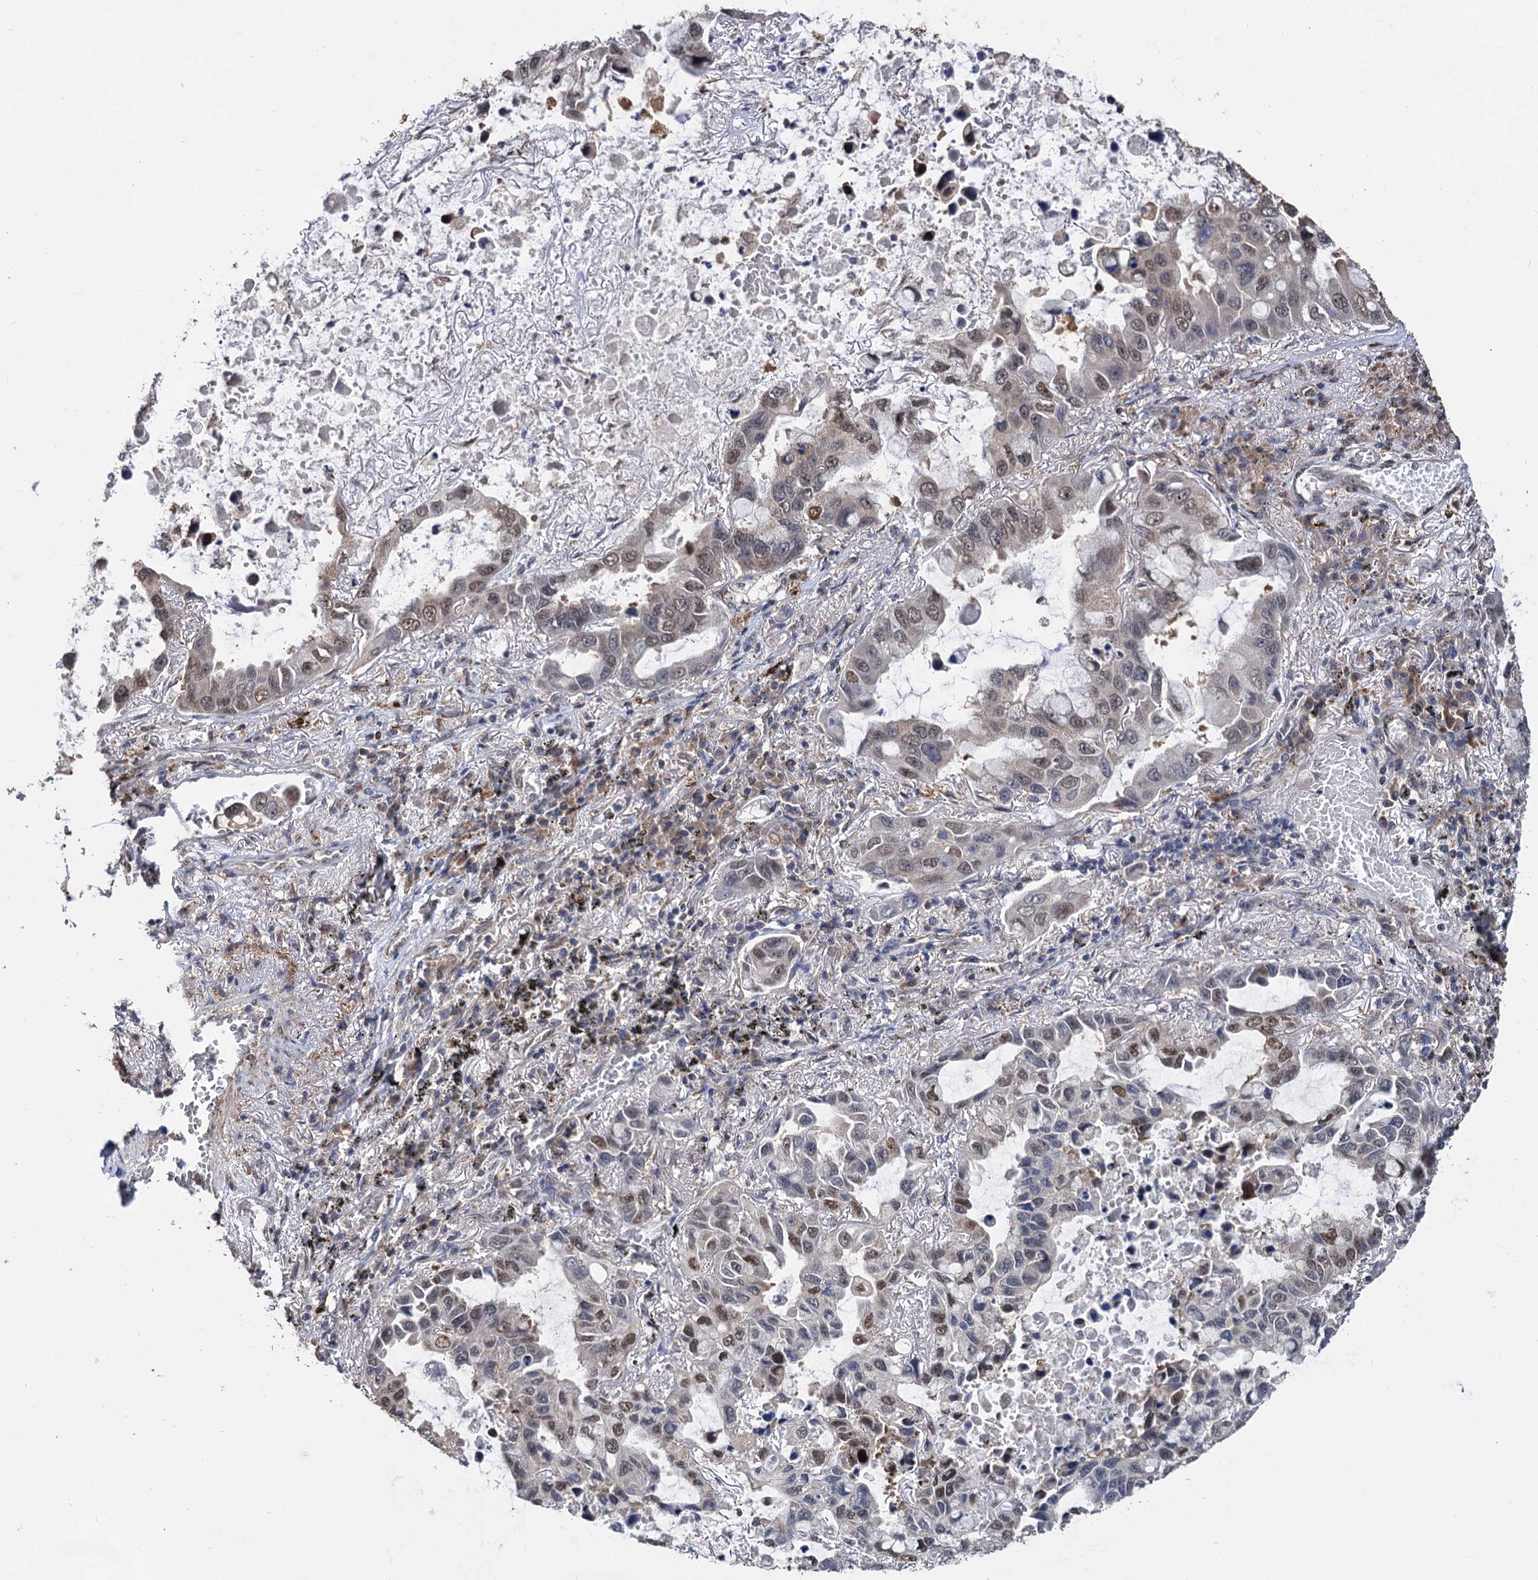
{"staining": {"intensity": "moderate", "quantity": ">75%", "location": "nuclear"}, "tissue": "lung cancer", "cell_type": "Tumor cells", "image_type": "cancer", "snomed": [{"axis": "morphology", "description": "Adenocarcinoma, NOS"}, {"axis": "topography", "description": "Lung"}], "caption": "IHC photomicrograph of lung adenocarcinoma stained for a protein (brown), which displays medium levels of moderate nuclear positivity in approximately >75% of tumor cells.", "gene": "PSMD4", "patient": {"sex": "male", "age": 64}}